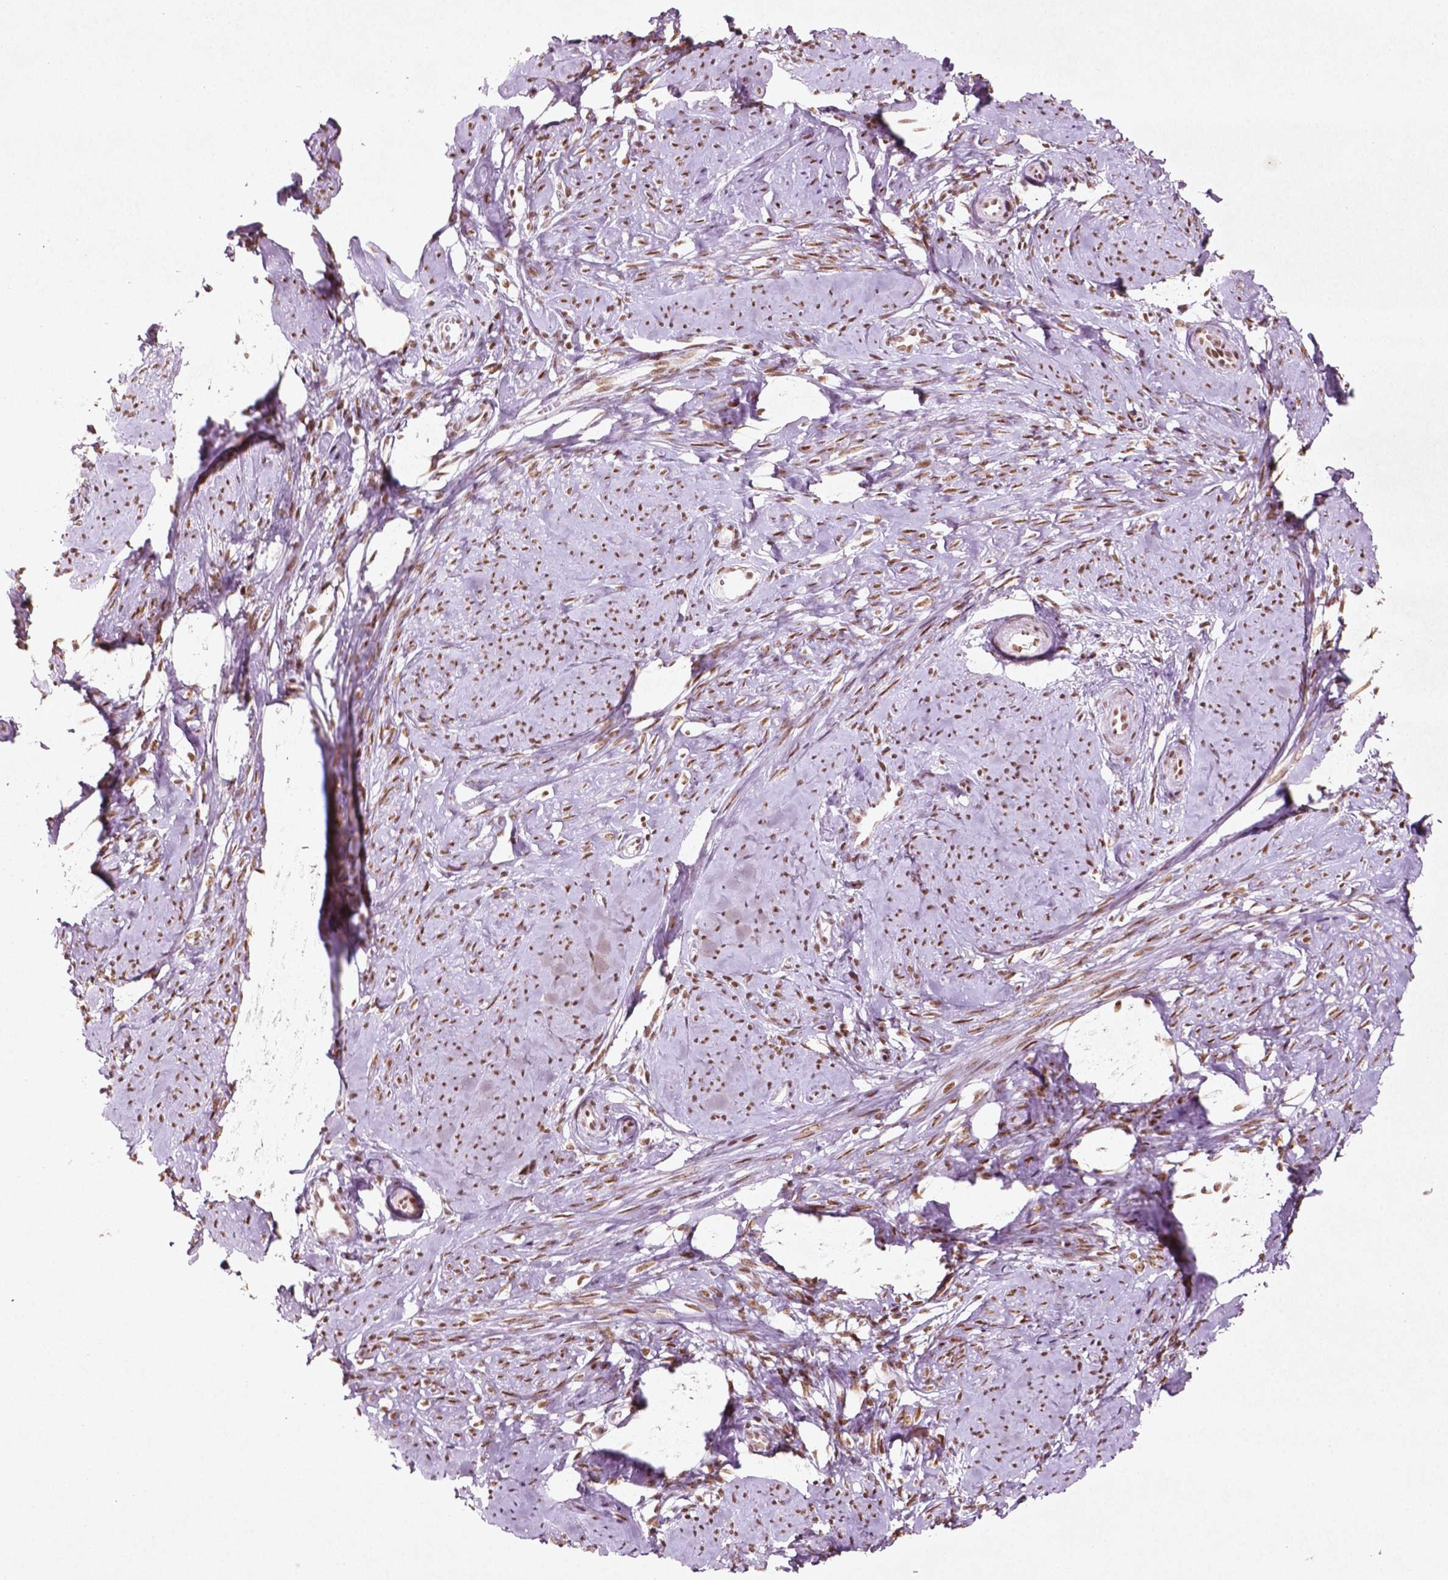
{"staining": {"intensity": "moderate", "quantity": ">75%", "location": "nuclear"}, "tissue": "smooth muscle", "cell_type": "Smooth muscle cells", "image_type": "normal", "snomed": [{"axis": "morphology", "description": "Normal tissue, NOS"}, {"axis": "topography", "description": "Smooth muscle"}], "caption": "IHC staining of normal smooth muscle, which reveals medium levels of moderate nuclear positivity in approximately >75% of smooth muscle cells indicating moderate nuclear protein expression. The staining was performed using DAB (brown) for protein detection and nuclei were counterstained in hematoxylin (blue).", "gene": "HMG20B", "patient": {"sex": "female", "age": 48}}